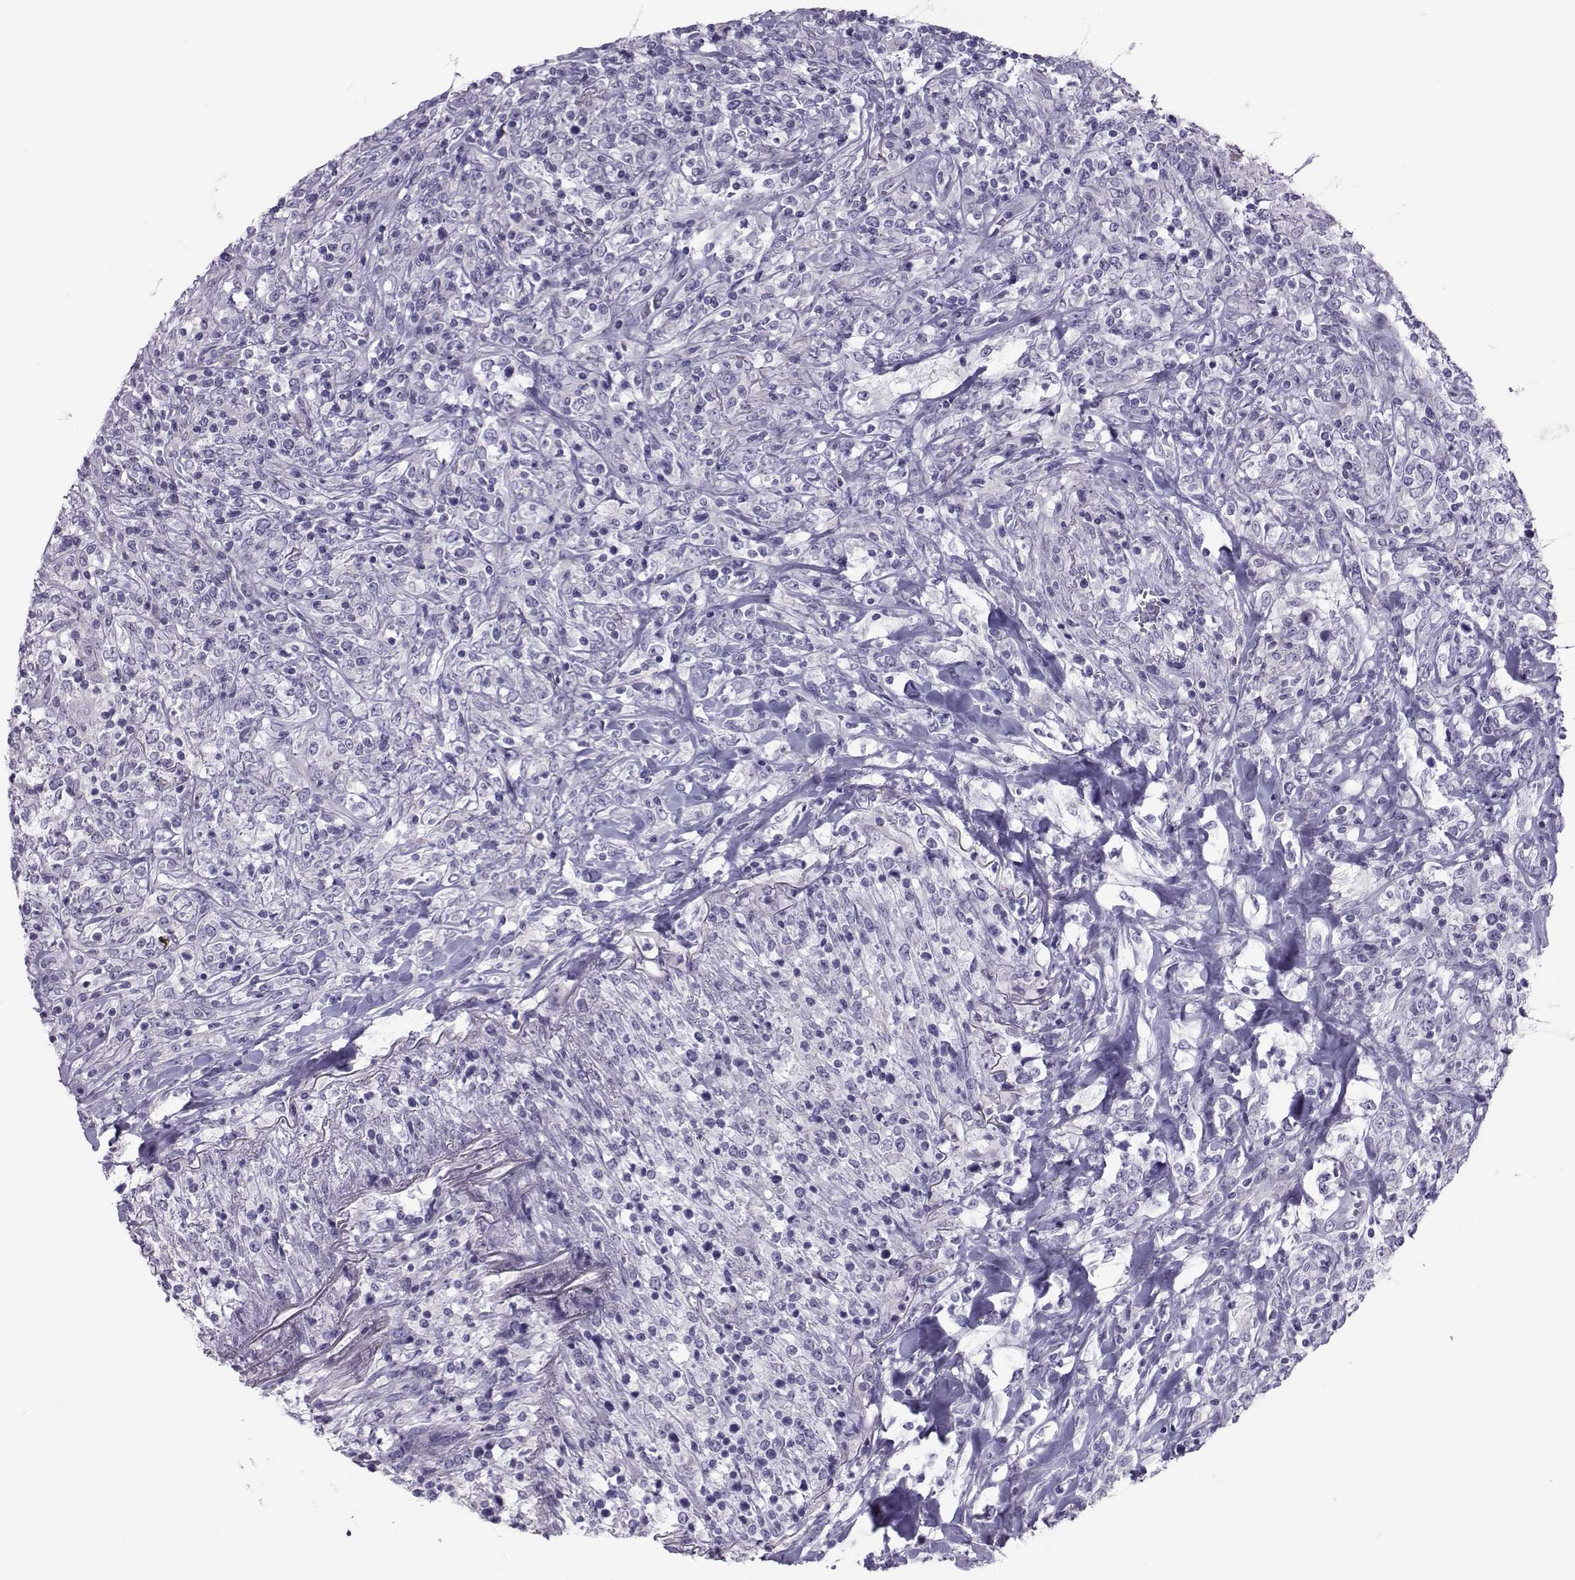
{"staining": {"intensity": "negative", "quantity": "none", "location": "none"}, "tissue": "lymphoma", "cell_type": "Tumor cells", "image_type": "cancer", "snomed": [{"axis": "morphology", "description": "Malignant lymphoma, non-Hodgkin's type, High grade"}, {"axis": "topography", "description": "Lung"}], "caption": "This is an immunohistochemistry (IHC) photomicrograph of malignant lymphoma, non-Hodgkin's type (high-grade). There is no staining in tumor cells.", "gene": "TRPM7", "patient": {"sex": "male", "age": 79}}